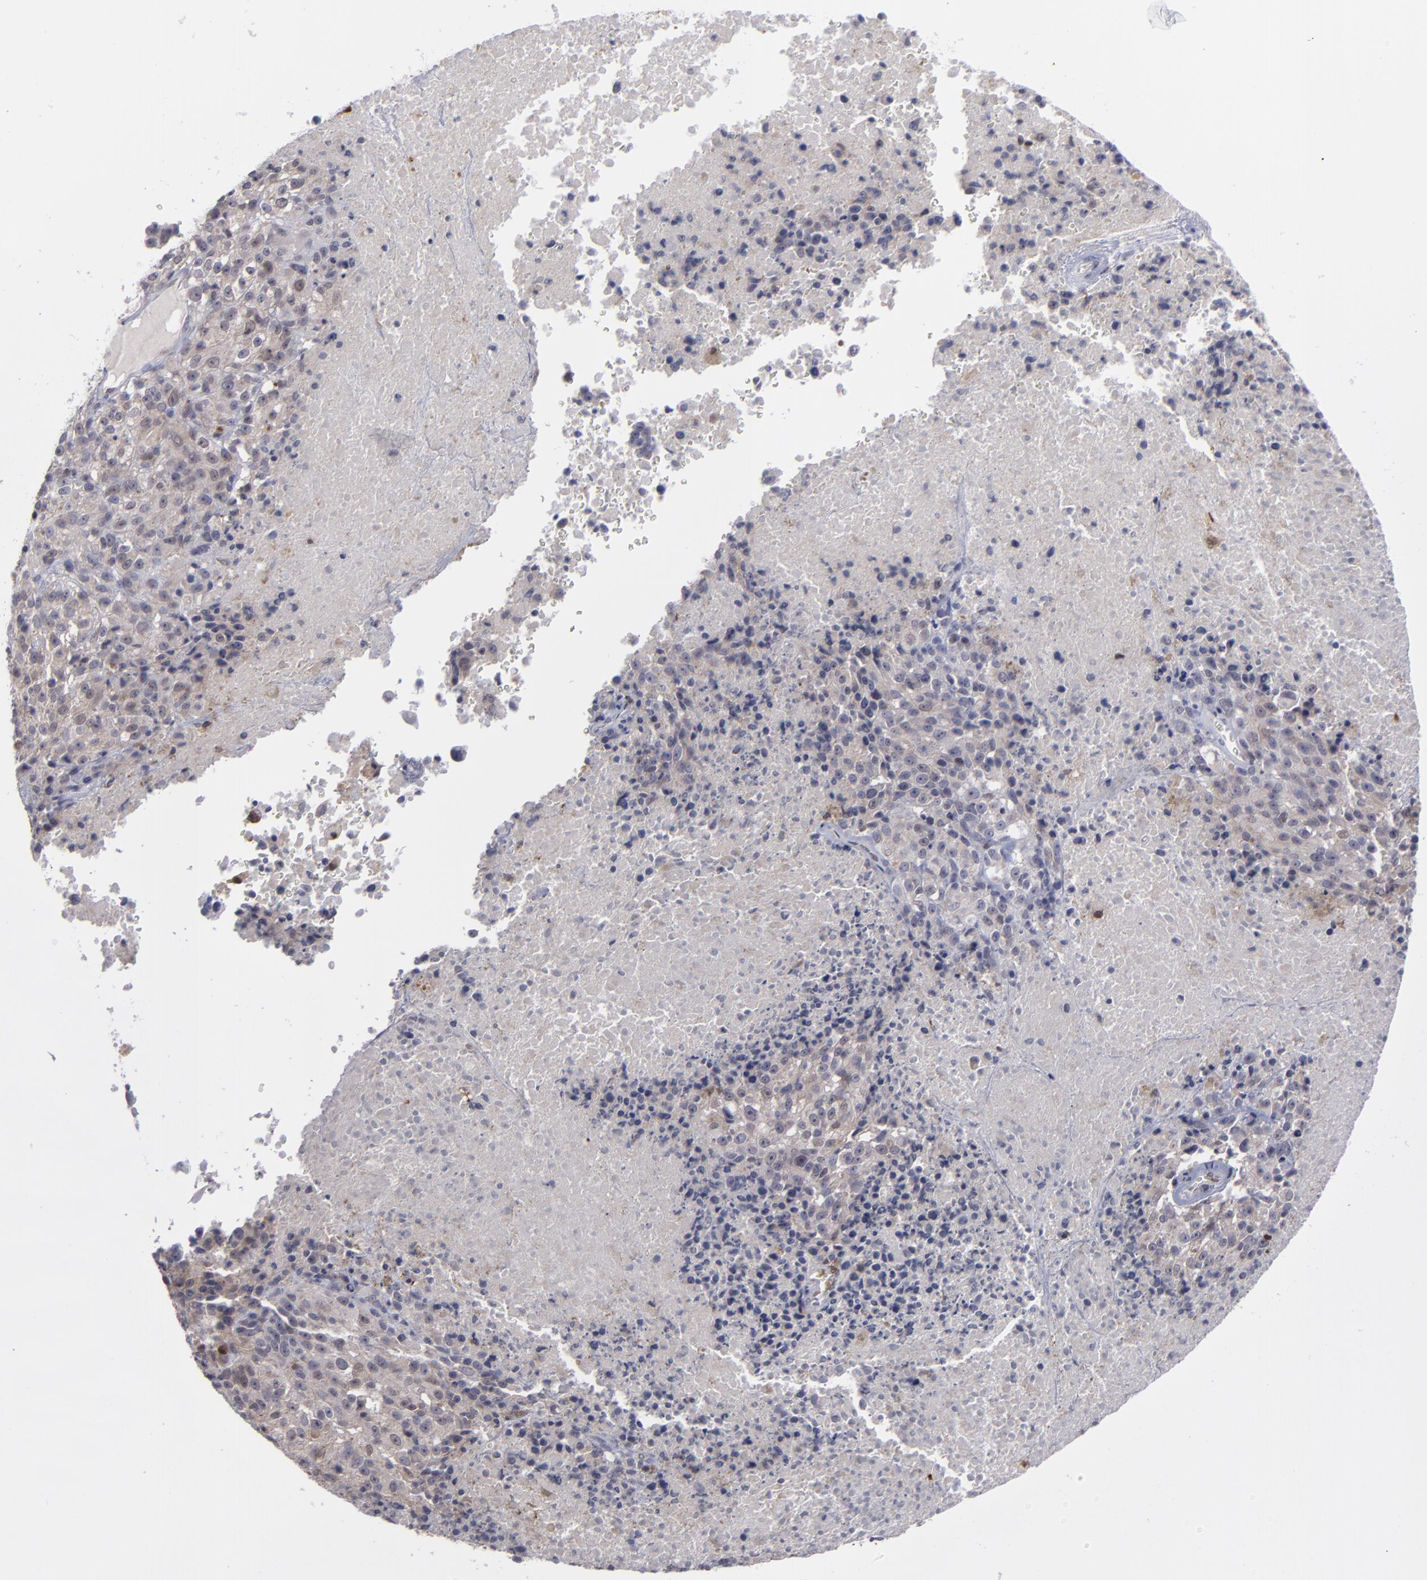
{"staining": {"intensity": "weak", "quantity": "<25%", "location": "cytoplasmic/membranous,nuclear"}, "tissue": "melanoma", "cell_type": "Tumor cells", "image_type": "cancer", "snomed": [{"axis": "morphology", "description": "Malignant melanoma, Metastatic site"}, {"axis": "topography", "description": "Cerebral cortex"}], "caption": "Immunohistochemical staining of human melanoma displays no significant expression in tumor cells. (Stains: DAB immunohistochemistry with hematoxylin counter stain, Microscopy: brightfield microscopy at high magnification).", "gene": "GSR", "patient": {"sex": "female", "age": 52}}